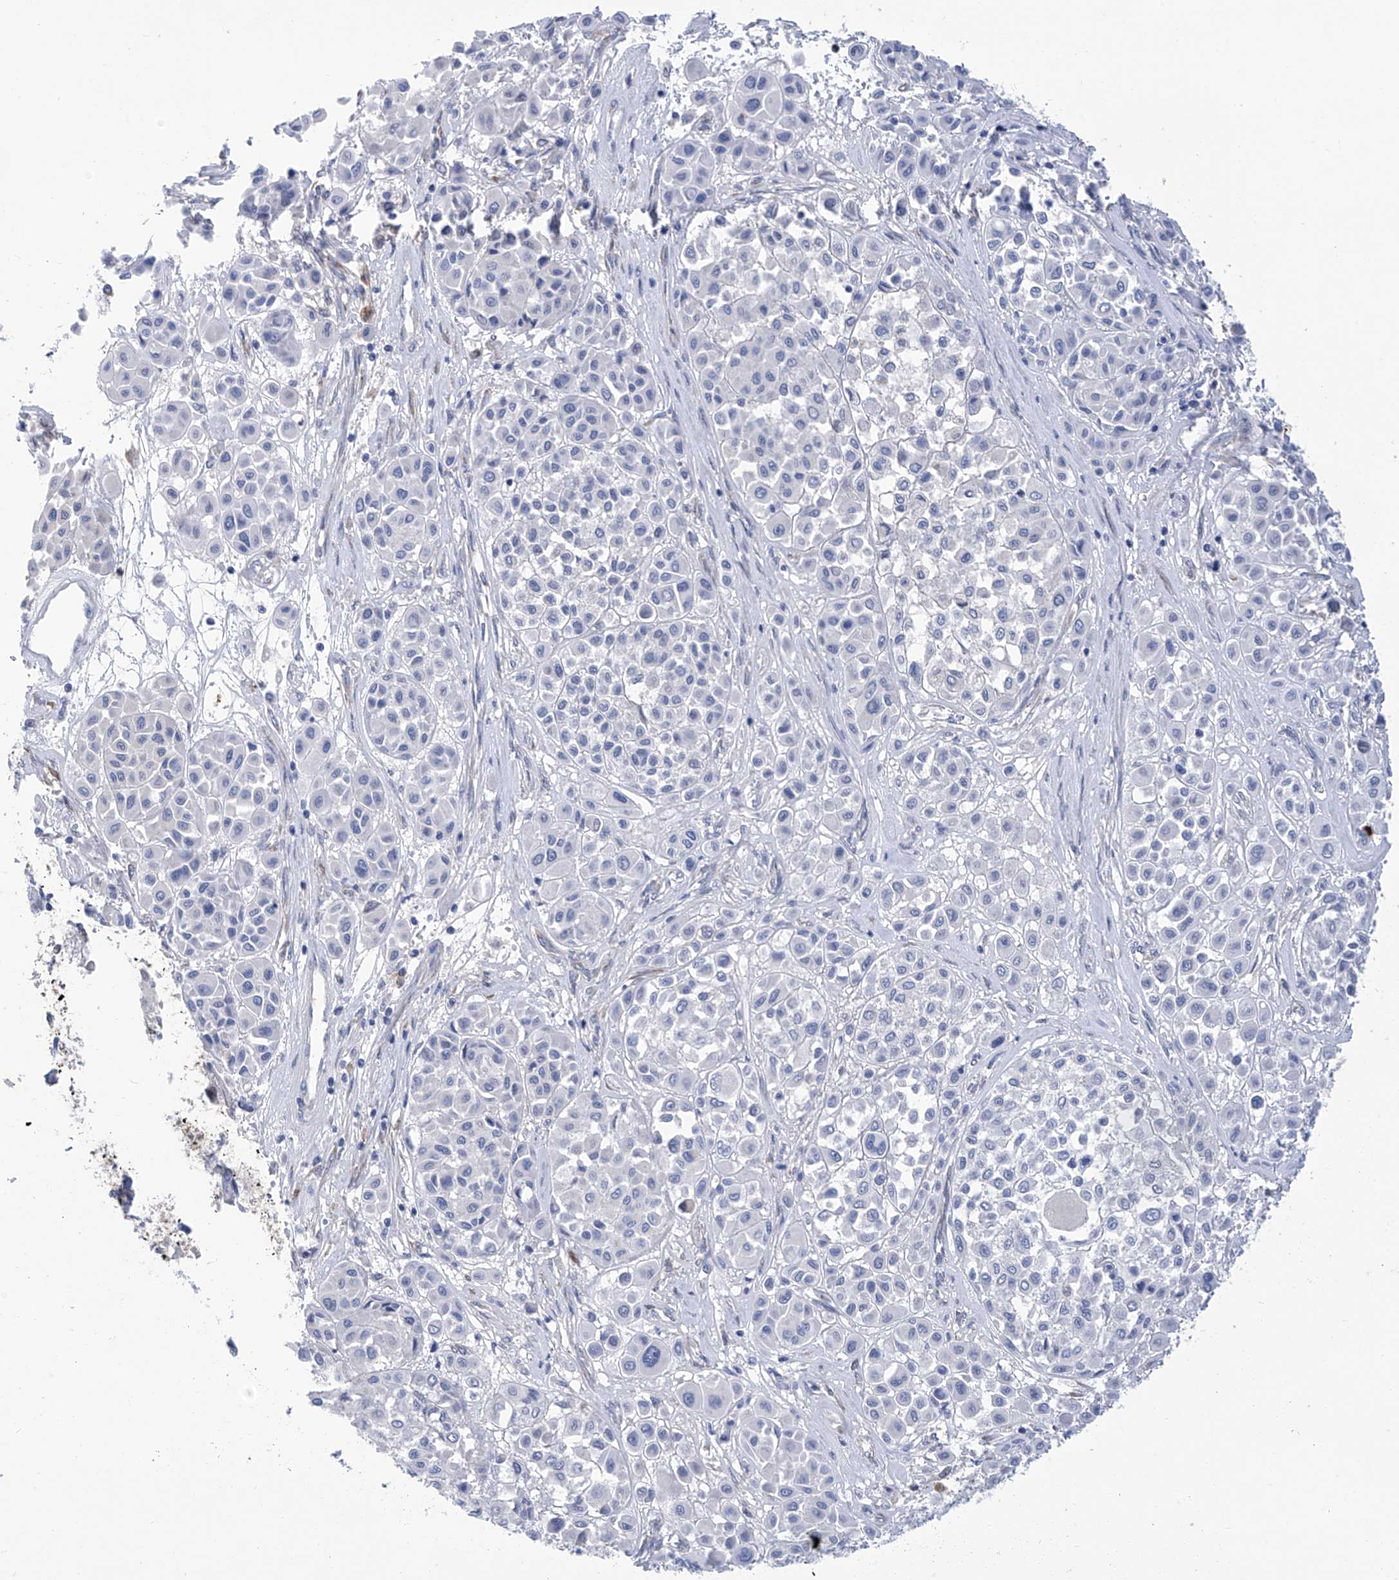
{"staining": {"intensity": "negative", "quantity": "none", "location": "none"}, "tissue": "melanoma", "cell_type": "Tumor cells", "image_type": "cancer", "snomed": [{"axis": "morphology", "description": "Malignant melanoma, Metastatic site"}, {"axis": "topography", "description": "Soft tissue"}], "caption": "This is a image of immunohistochemistry (IHC) staining of malignant melanoma (metastatic site), which shows no staining in tumor cells. The staining was performed using DAB (3,3'-diaminobenzidine) to visualize the protein expression in brown, while the nuclei were stained in blue with hematoxylin (Magnification: 20x).", "gene": "PHF20", "patient": {"sex": "male", "age": 41}}